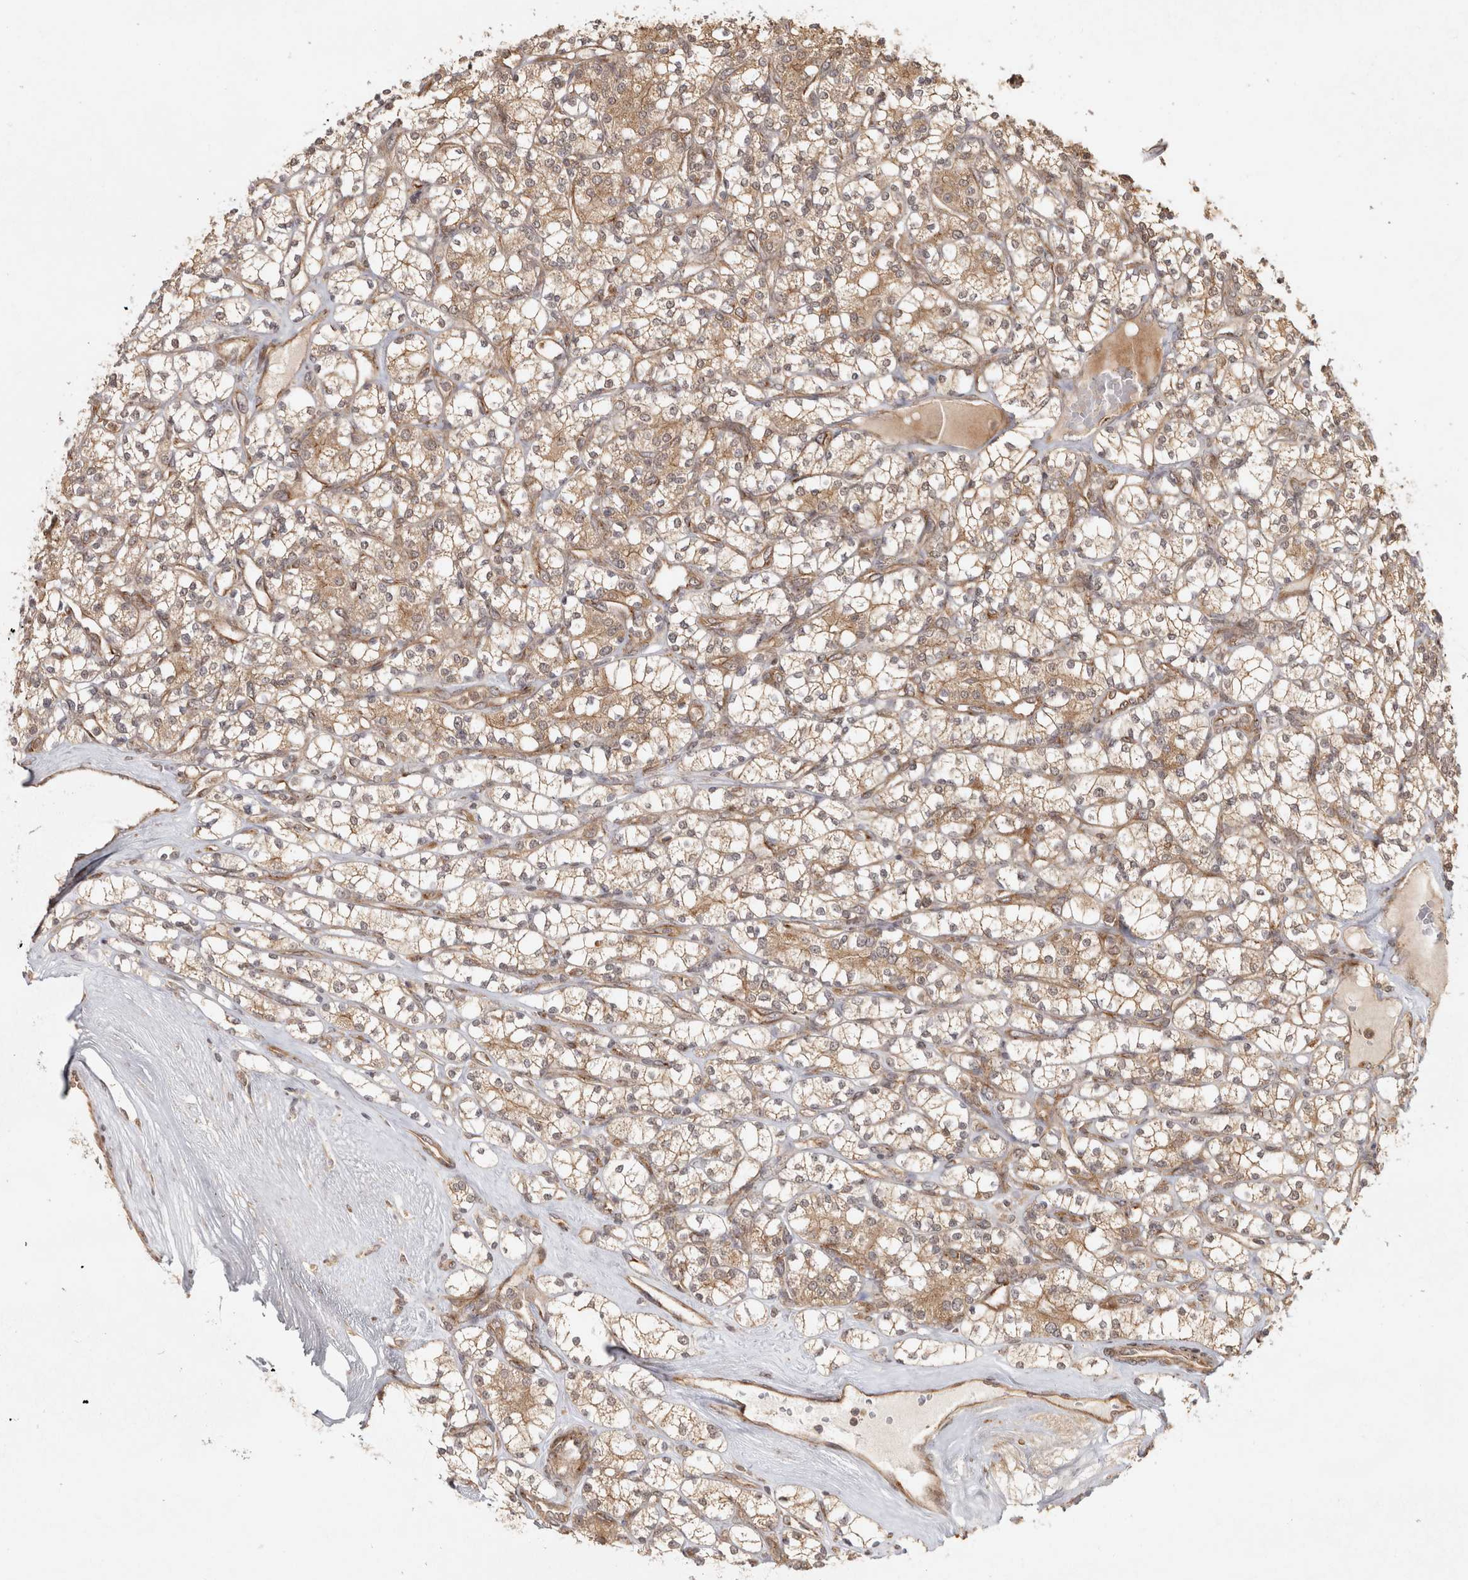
{"staining": {"intensity": "weak", "quantity": ">75%", "location": "cytoplasmic/membranous"}, "tissue": "renal cancer", "cell_type": "Tumor cells", "image_type": "cancer", "snomed": [{"axis": "morphology", "description": "Adenocarcinoma, NOS"}, {"axis": "topography", "description": "Kidney"}], "caption": "Protein analysis of adenocarcinoma (renal) tissue shows weak cytoplasmic/membranous positivity in about >75% of tumor cells.", "gene": "CAMSAP2", "patient": {"sex": "male", "age": 77}}